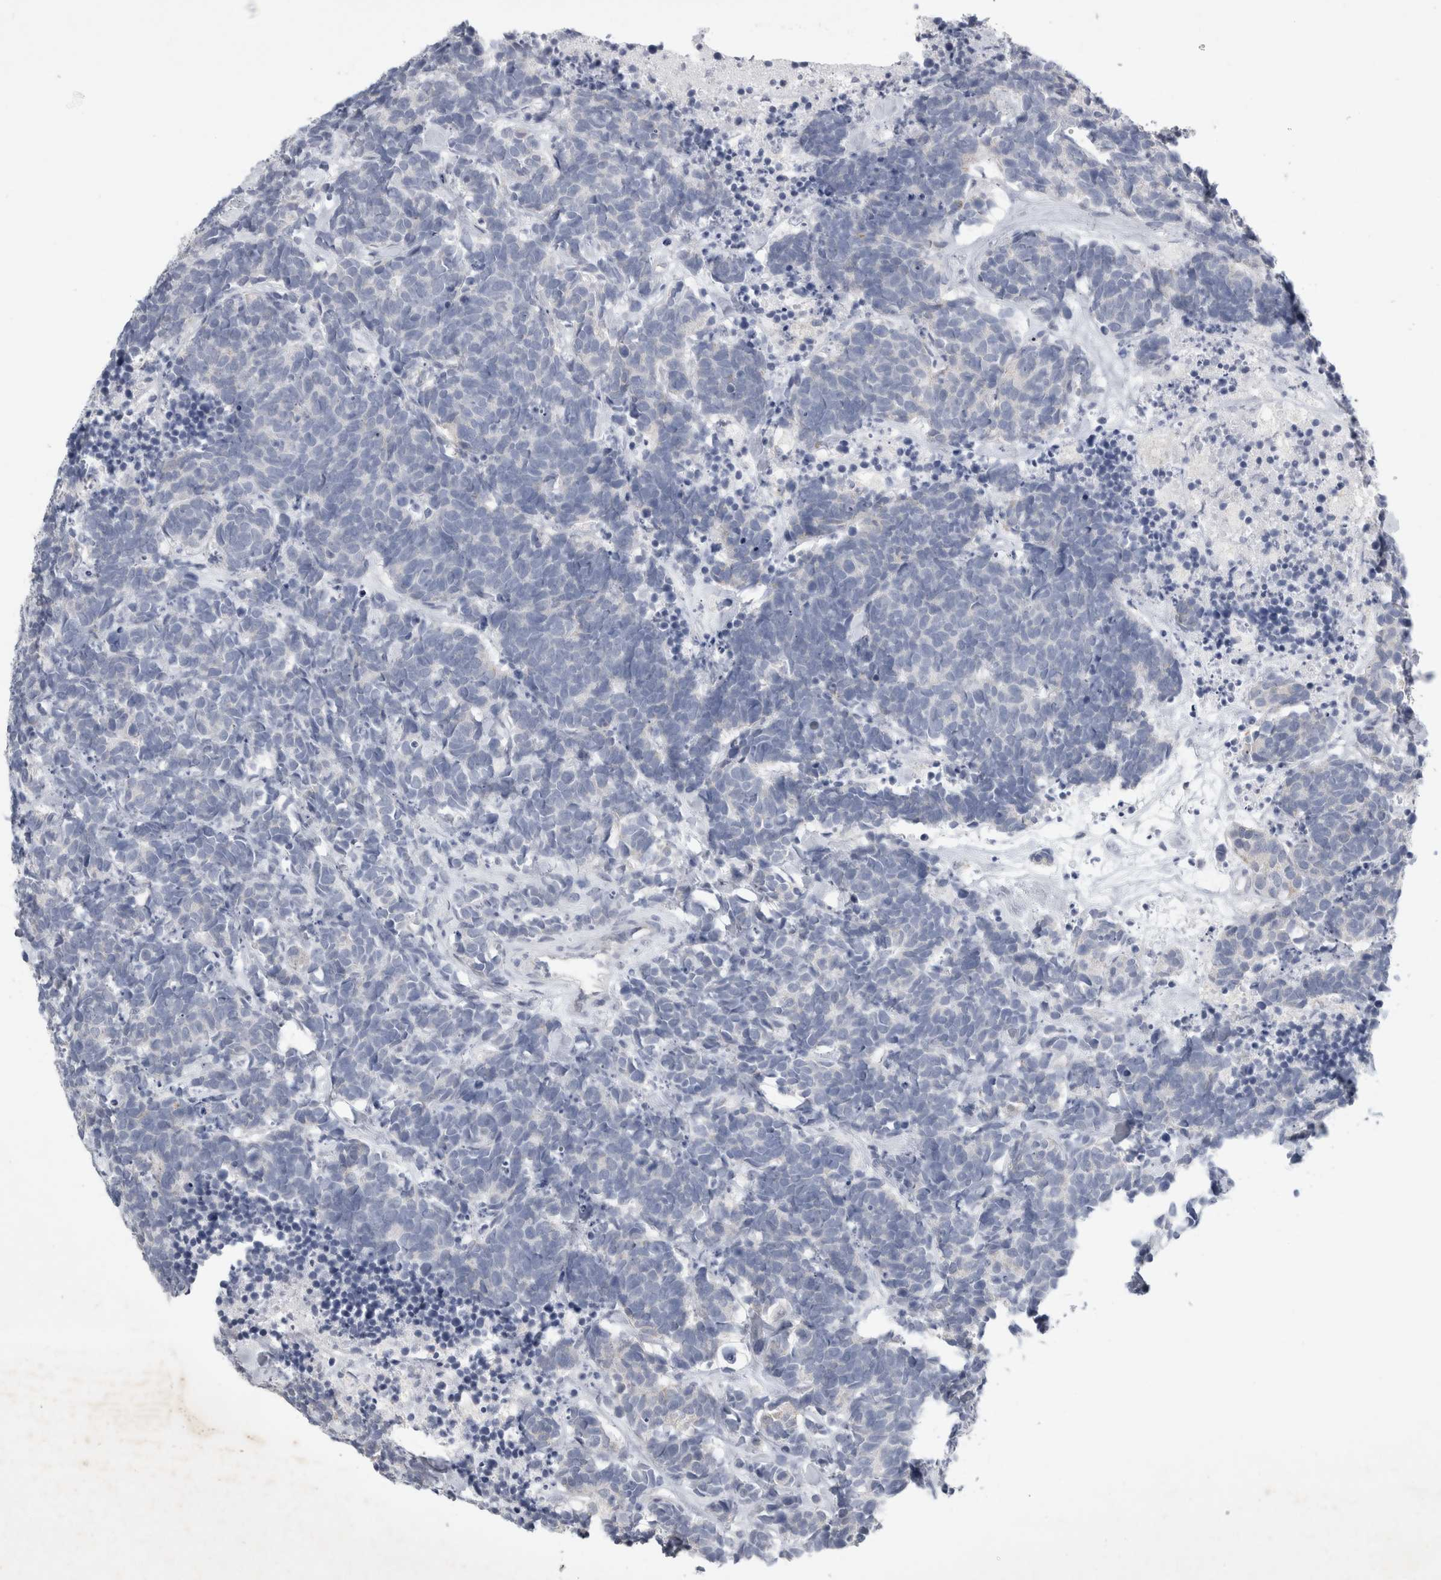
{"staining": {"intensity": "negative", "quantity": "none", "location": "none"}, "tissue": "carcinoid", "cell_type": "Tumor cells", "image_type": "cancer", "snomed": [{"axis": "morphology", "description": "Carcinoma, NOS"}, {"axis": "morphology", "description": "Carcinoid, malignant, NOS"}, {"axis": "topography", "description": "Urinary bladder"}], "caption": "Histopathology image shows no protein staining in tumor cells of carcinoid (malignant) tissue.", "gene": "FXYD7", "patient": {"sex": "male", "age": 57}}